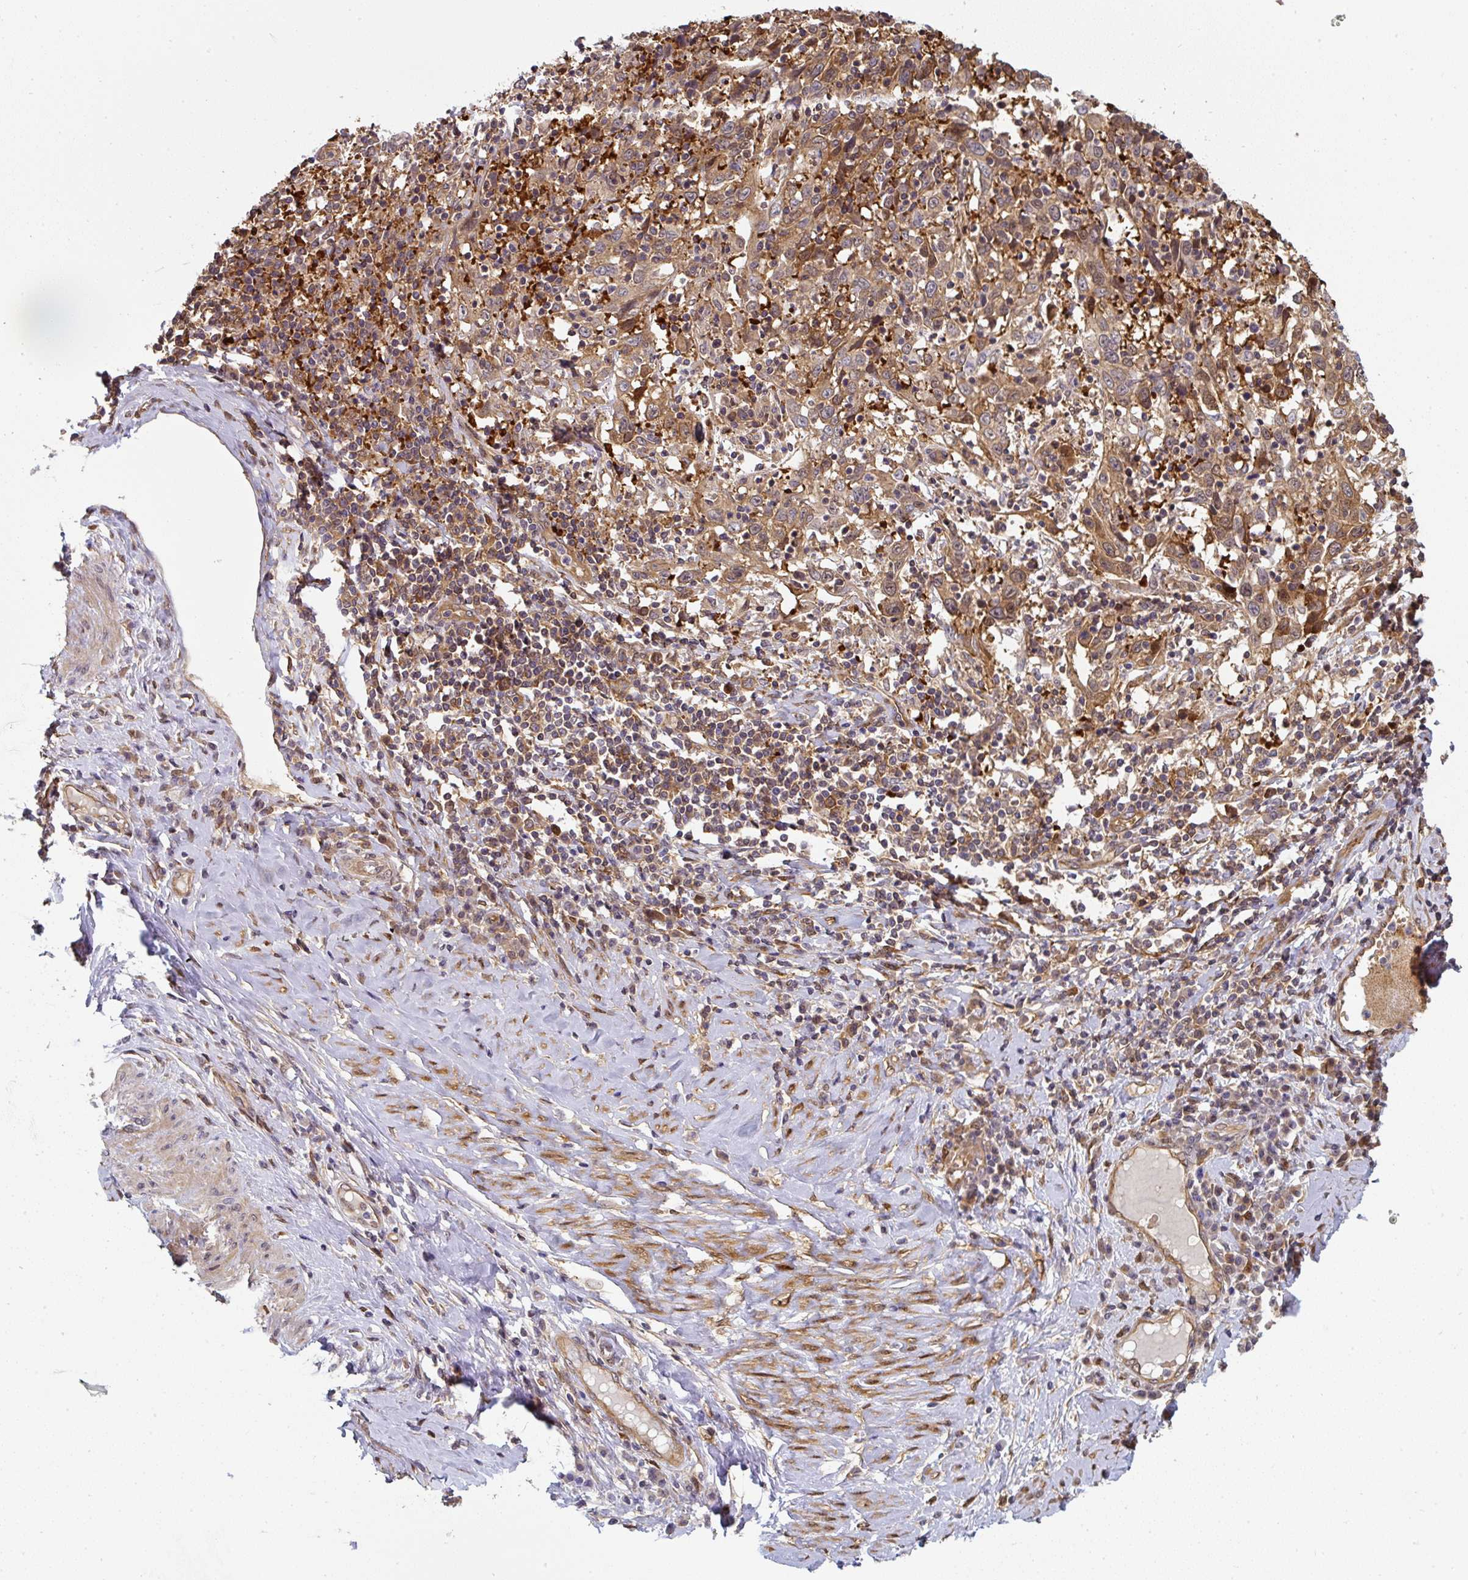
{"staining": {"intensity": "weak", "quantity": ">75%", "location": "cytoplasmic/membranous"}, "tissue": "cervical cancer", "cell_type": "Tumor cells", "image_type": "cancer", "snomed": [{"axis": "morphology", "description": "Squamous cell carcinoma, NOS"}, {"axis": "topography", "description": "Cervix"}], "caption": "Tumor cells show low levels of weak cytoplasmic/membranous expression in about >75% of cells in cervical squamous cell carcinoma.", "gene": "ST13", "patient": {"sex": "female", "age": 46}}